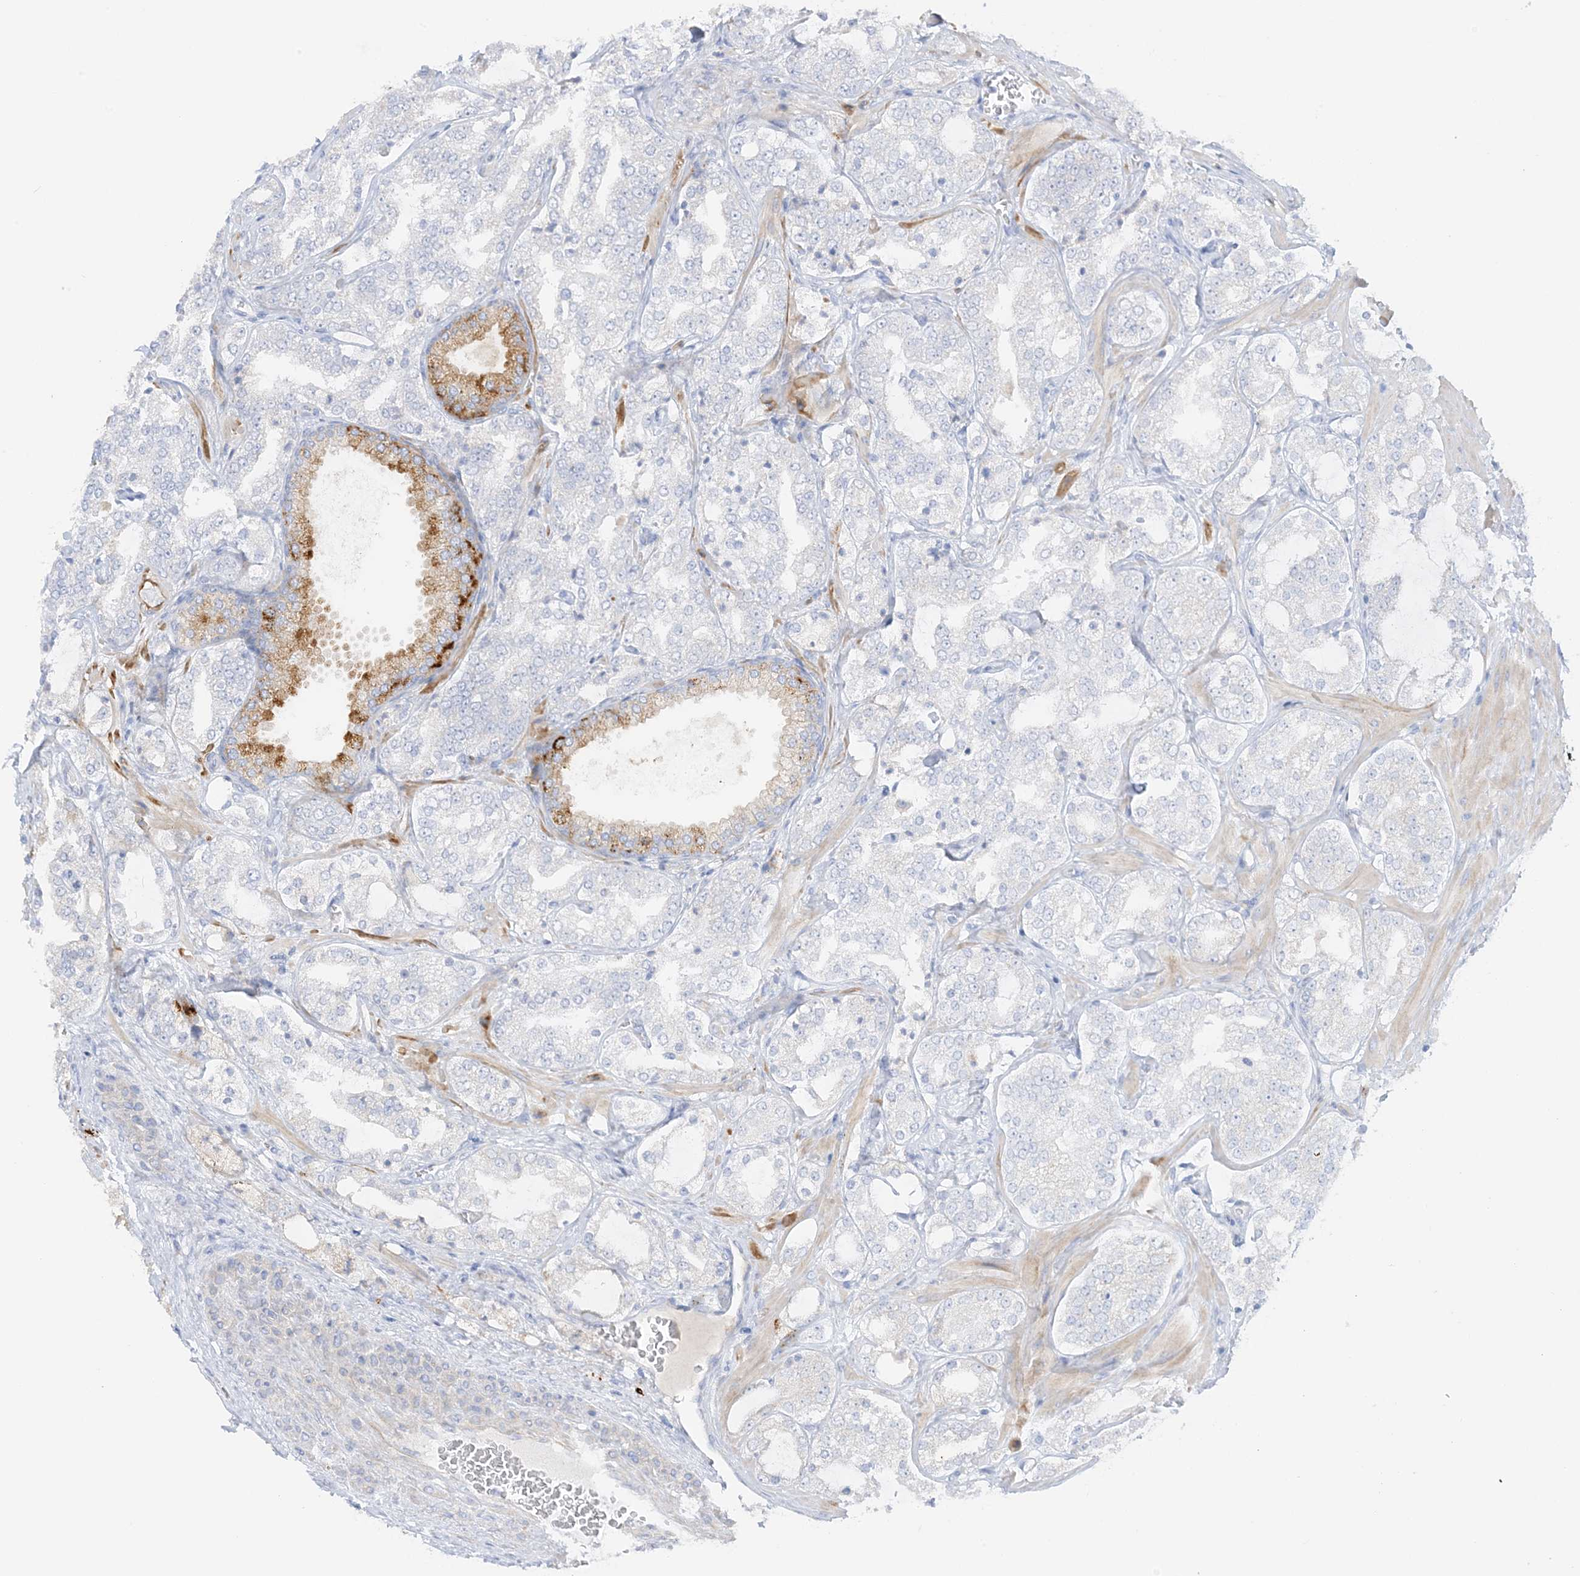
{"staining": {"intensity": "negative", "quantity": "none", "location": "none"}, "tissue": "prostate cancer", "cell_type": "Tumor cells", "image_type": "cancer", "snomed": [{"axis": "morphology", "description": "Adenocarcinoma, High grade"}, {"axis": "topography", "description": "Prostate"}], "caption": "This micrograph is of prostate cancer stained with IHC to label a protein in brown with the nuclei are counter-stained blue. There is no expression in tumor cells.", "gene": "SLC26A3", "patient": {"sex": "male", "age": 64}}